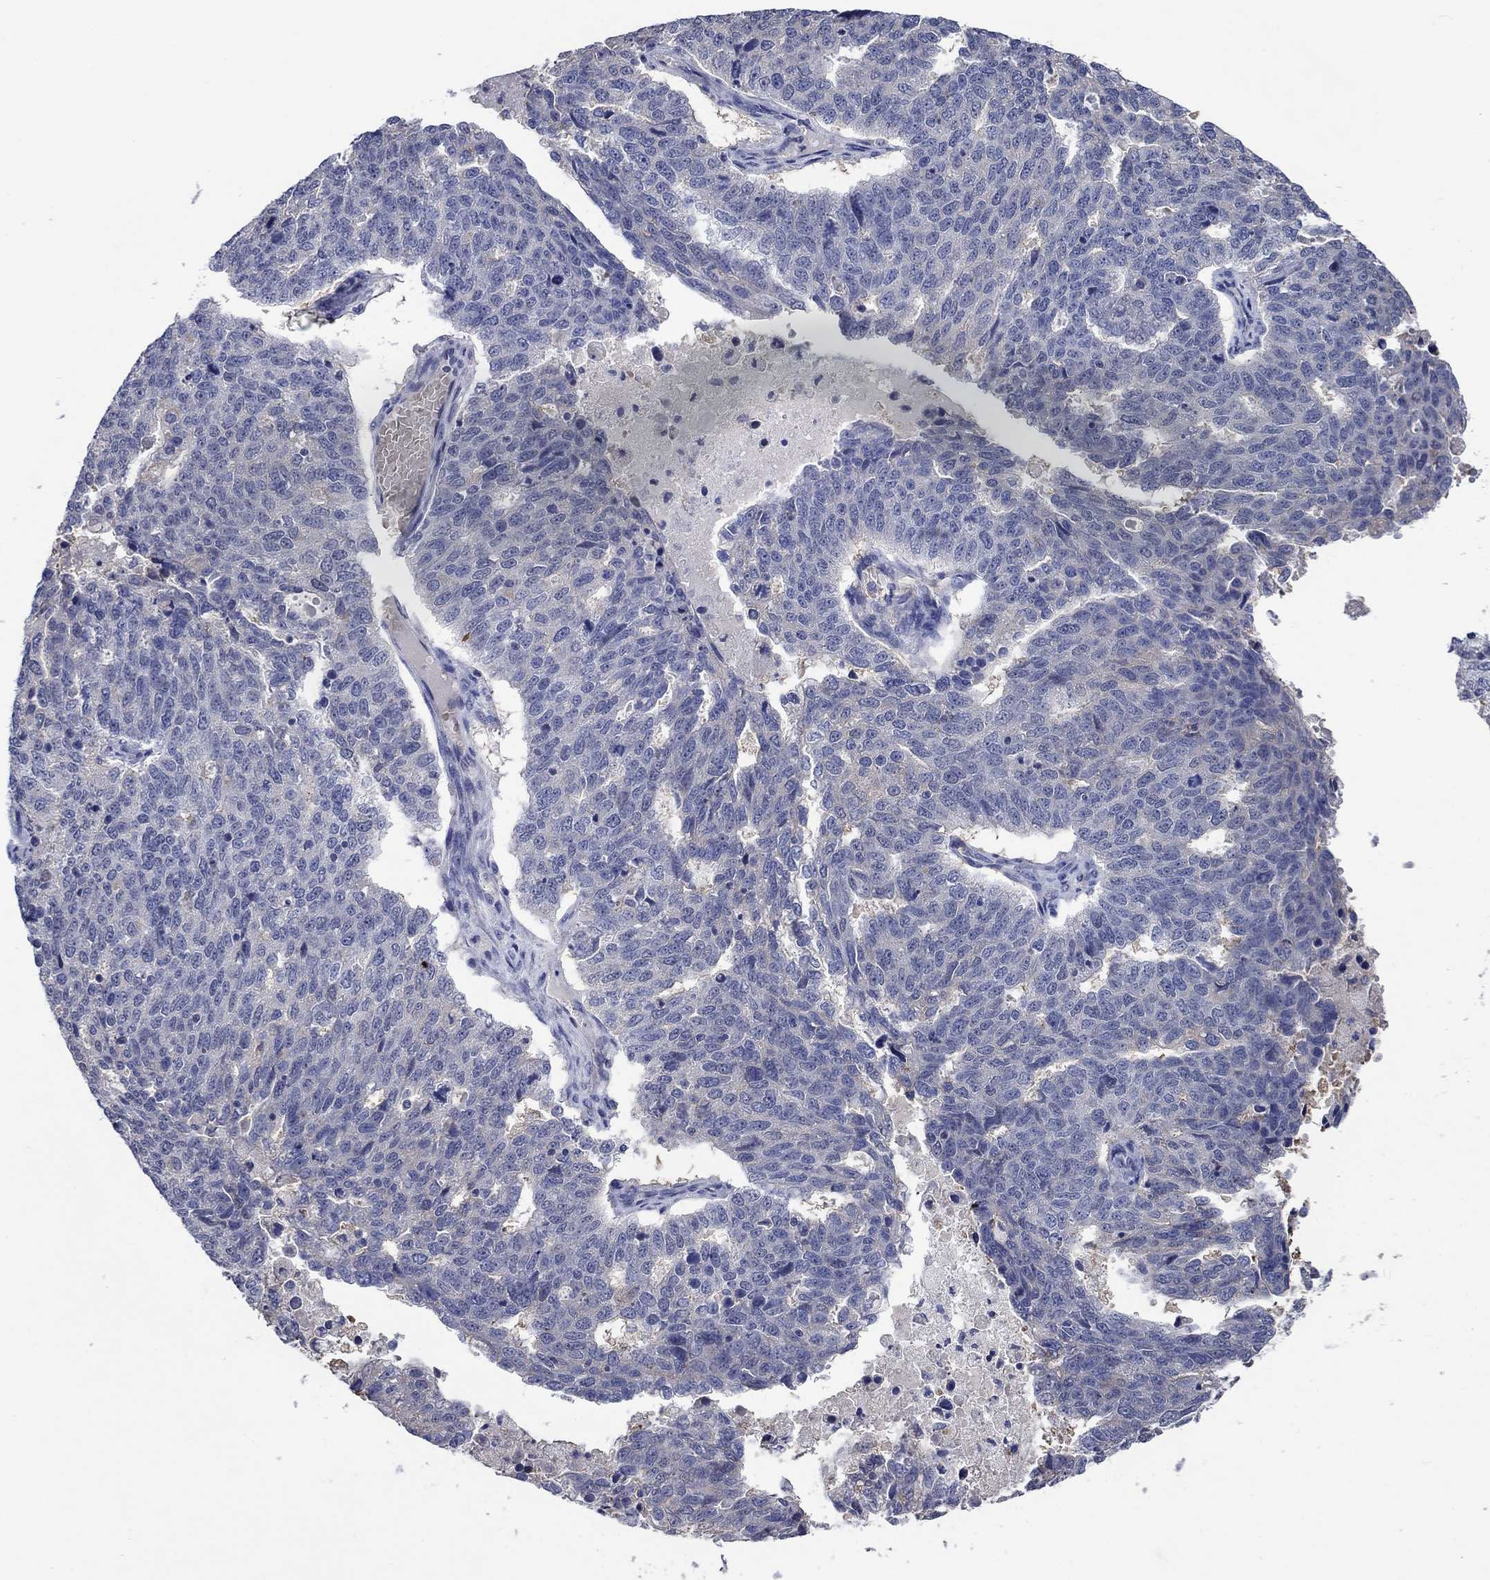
{"staining": {"intensity": "negative", "quantity": "none", "location": "none"}, "tissue": "ovarian cancer", "cell_type": "Tumor cells", "image_type": "cancer", "snomed": [{"axis": "morphology", "description": "Cystadenocarcinoma, serous, NOS"}, {"axis": "topography", "description": "Ovary"}], "caption": "Immunohistochemistry (IHC) photomicrograph of ovarian serous cystadenocarcinoma stained for a protein (brown), which demonstrates no expression in tumor cells.", "gene": "FLNC", "patient": {"sex": "female", "age": 71}}